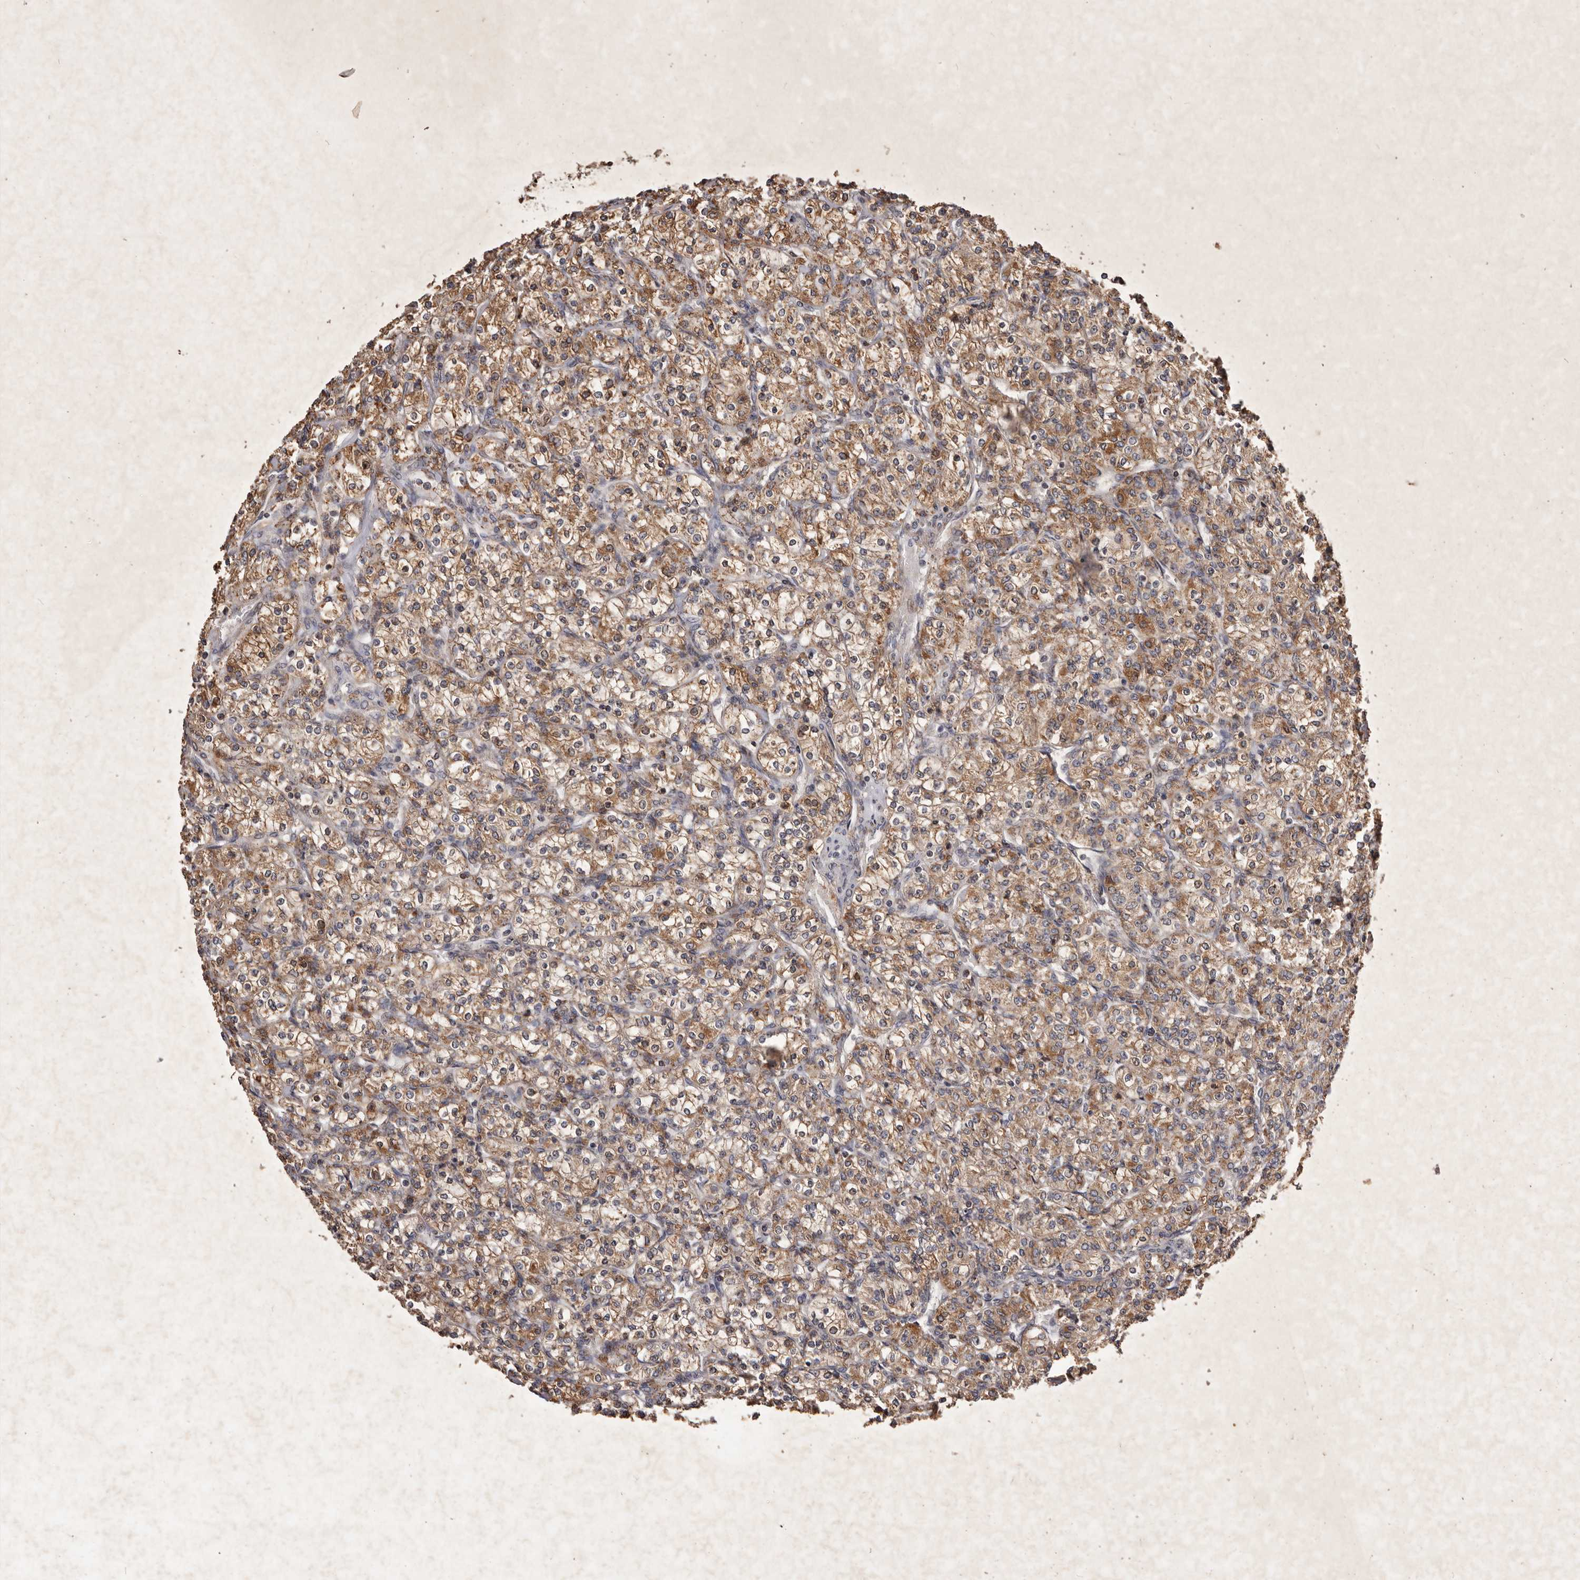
{"staining": {"intensity": "moderate", "quantity": ">75%", "location": "cytoplasmic/membranous"}, "tissue": "renal cancer", "cell_type": "Tumor cells", "image_type": "cancer", "snomed": [{"axis": "morphology", "description": "Adenocarcinoma, NOS"}, {"axis": "topography", "description": "Kidney"}], "caption": "Protein staining displays moderate cytoplasmic/membranous staining in about >75% of tumor cells in adenocarcinoma (renal).", "gene": "CXCL14", "patient": {"sex": "male", "age": 77}}